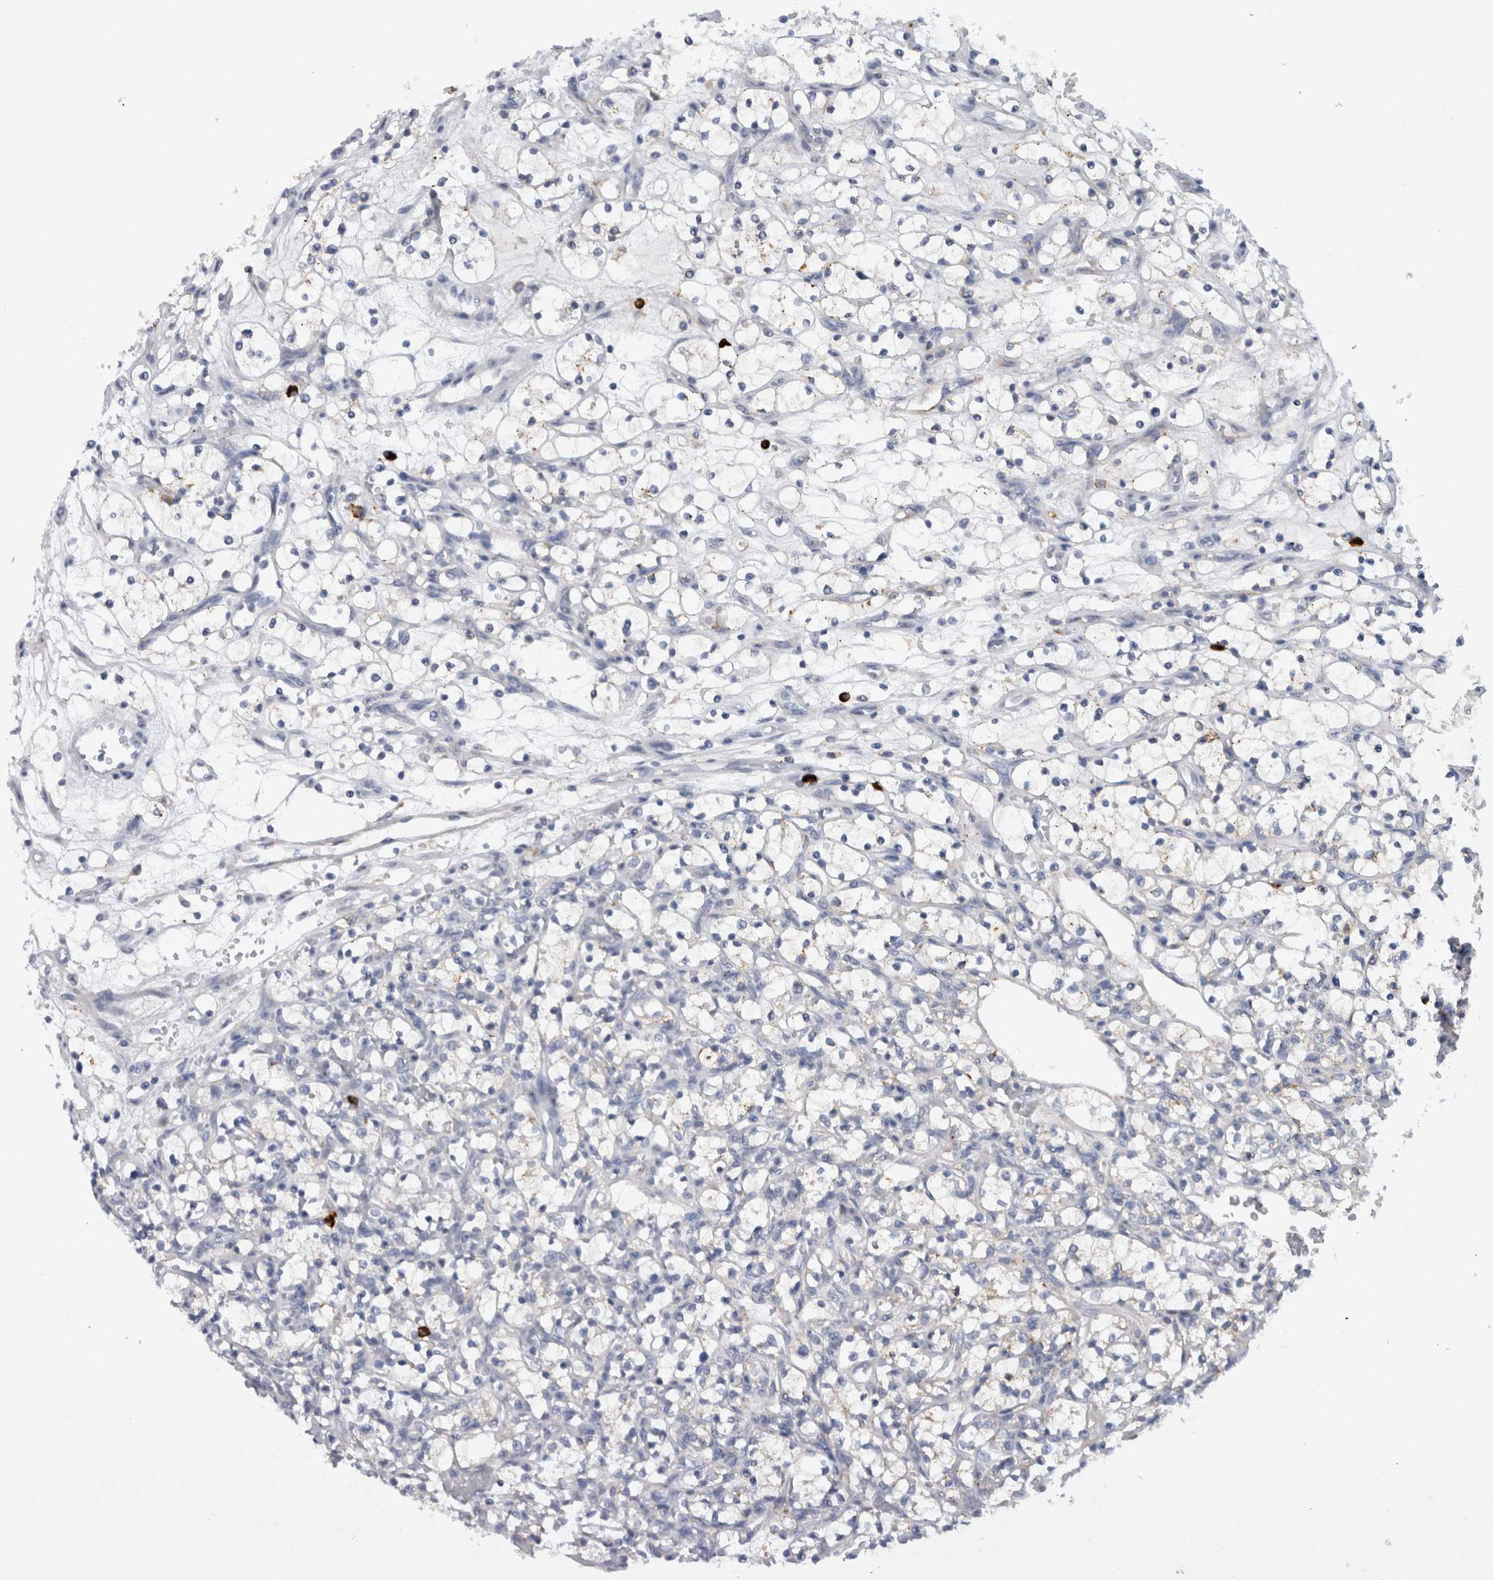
{"staining": {"intensity": "negative", "quantity": "none", "location": "none"}, "tissue": "renal cancer", "cell_type": "Tumor cells", "image_type": "cancer", "snomed": [{"axis": "morphology", "description": "Adenocarcinoma, NOS"}, {"axis": "topography", "description": "Kidney"}], "caption": "Immunohistochemistry micrograph of neoplastic tissue: human renal cancer (adenocarcinoma) stained with DAB shows no significant protein expression in tumor cells.", "gene": "CD63", "patient": {"sex": "female", "age": 69}}